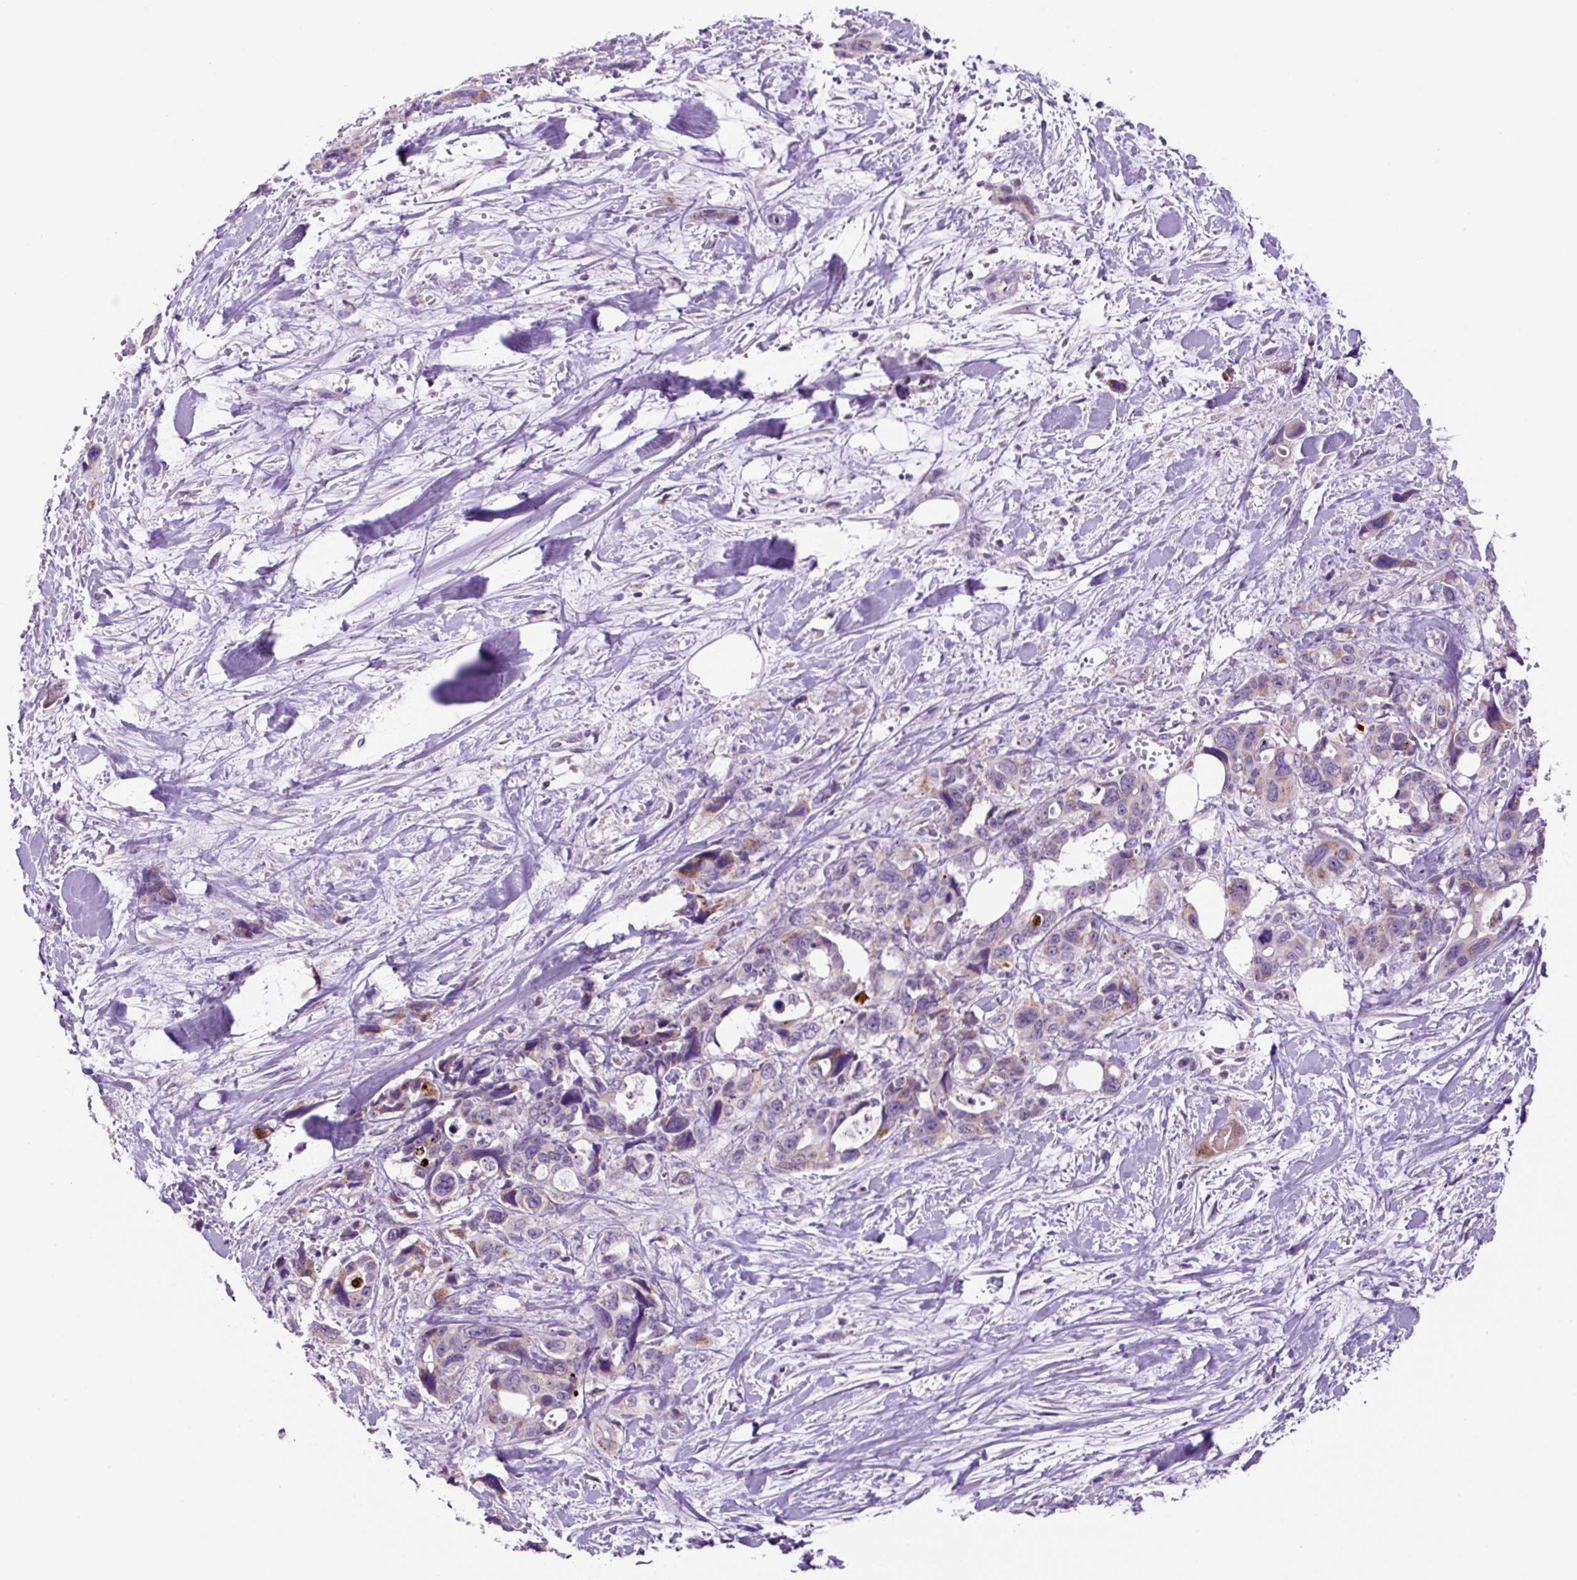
{"staining": {"intensity": "moderate", "quantity": "<25%", "location": "cytoplasmic/membranous"}, "tissue": "pancreatic cancer", "cell_type": "Tumor cells", "image_type": "cancer", "snomed": [{"axis": "morphology", "description": "Adenocarcinoma, NOS"}, {"axis": "topography", "description": "Pancreas"}], "caption": "The immunohistochemical stain highlights moderate cytoplasmic/membranous positivity in tumor cells of pancreatic cancer (adenocarcinoma) tissue. The protein of interest is shown in brown color, while the nuclei are stained blue.", "gene": "OGDHL", "patient": {"sex": "male", "age": 46}}